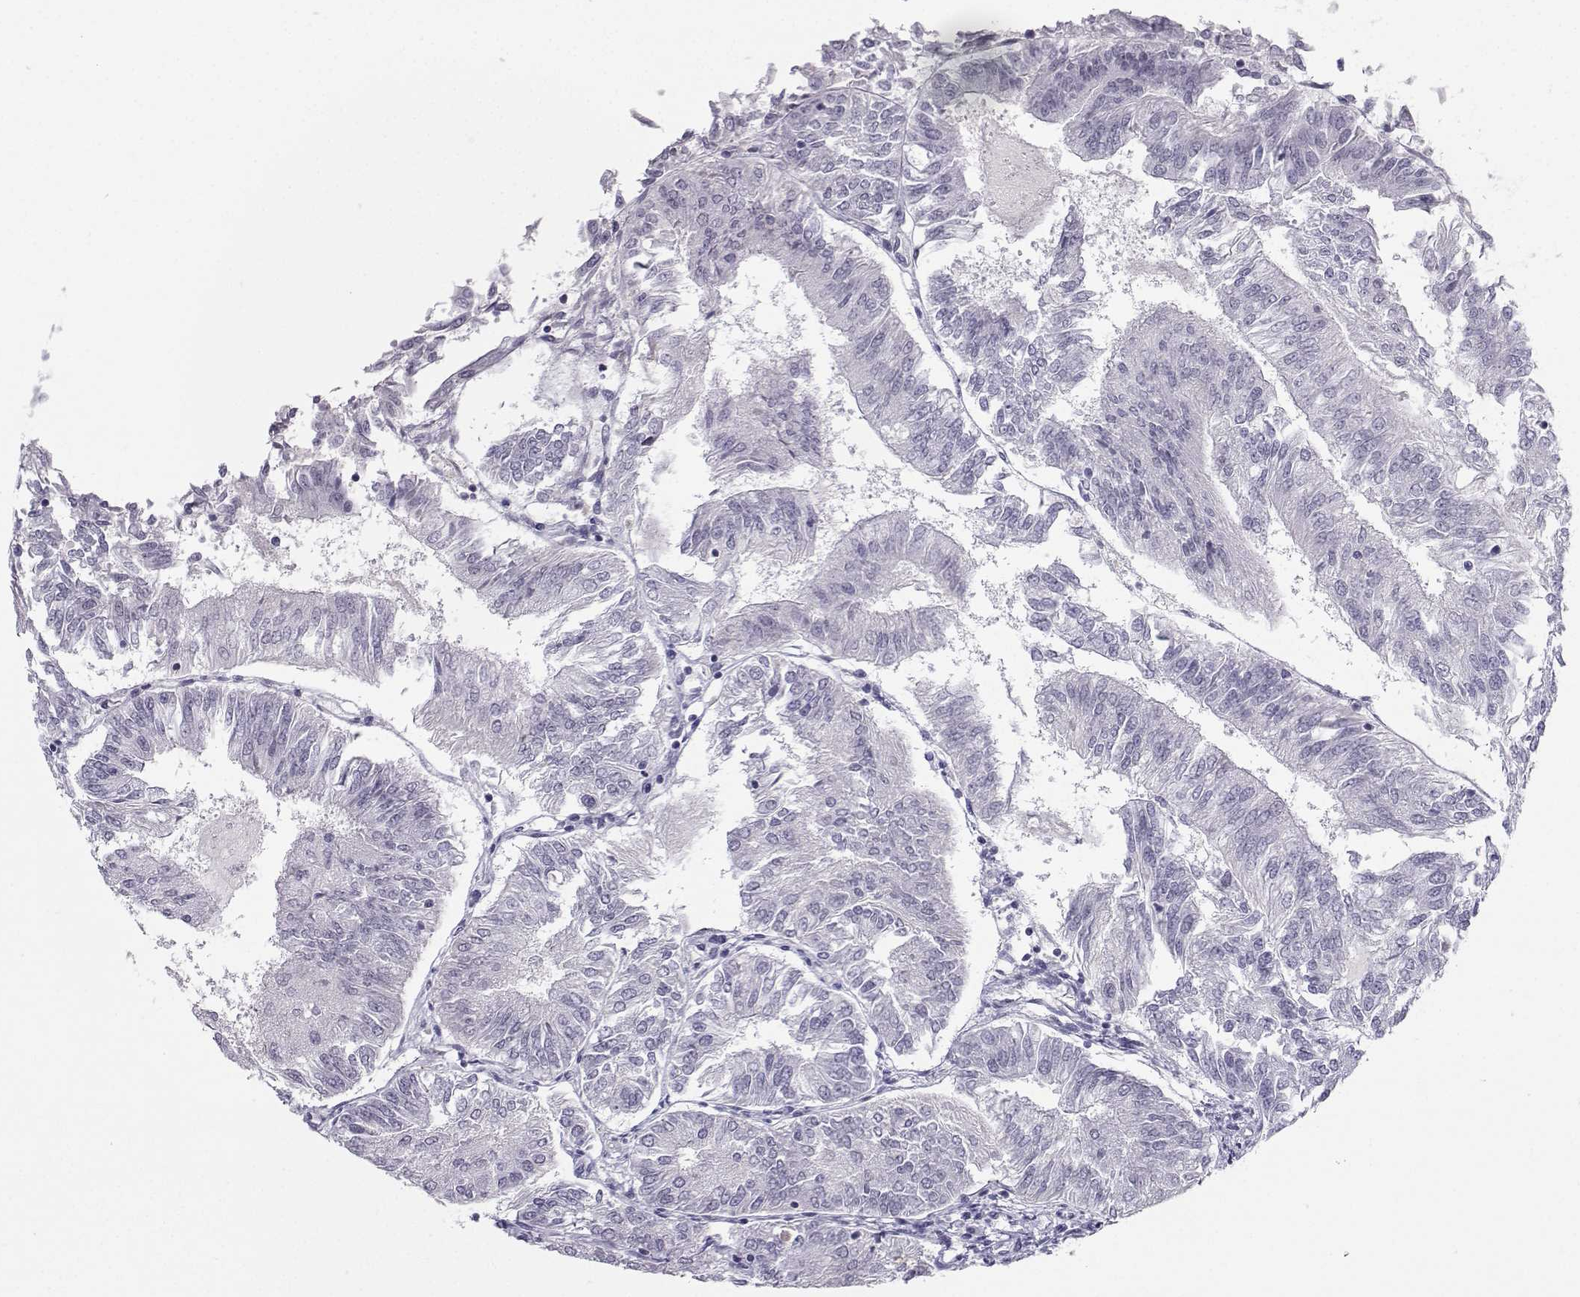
{"staining": {"intensity": "negative", "quantity": "none", "location": "none"}, "tissue": "endometrial cancer", "cell_type": "Tumor cells", "image_type": "cancer", "snomed": [{"axis": "morphology", "description": "Adenocarcinoma, NOS"}, {"axis": "topography", "description": "Endometrium"}], "caption": "Adenocarcinoma (endometrial) stained for a protein using IHC reveals no expression tumor cells.", "gene": "LHX1", "patient": {"sex": "female", "age": 58}}